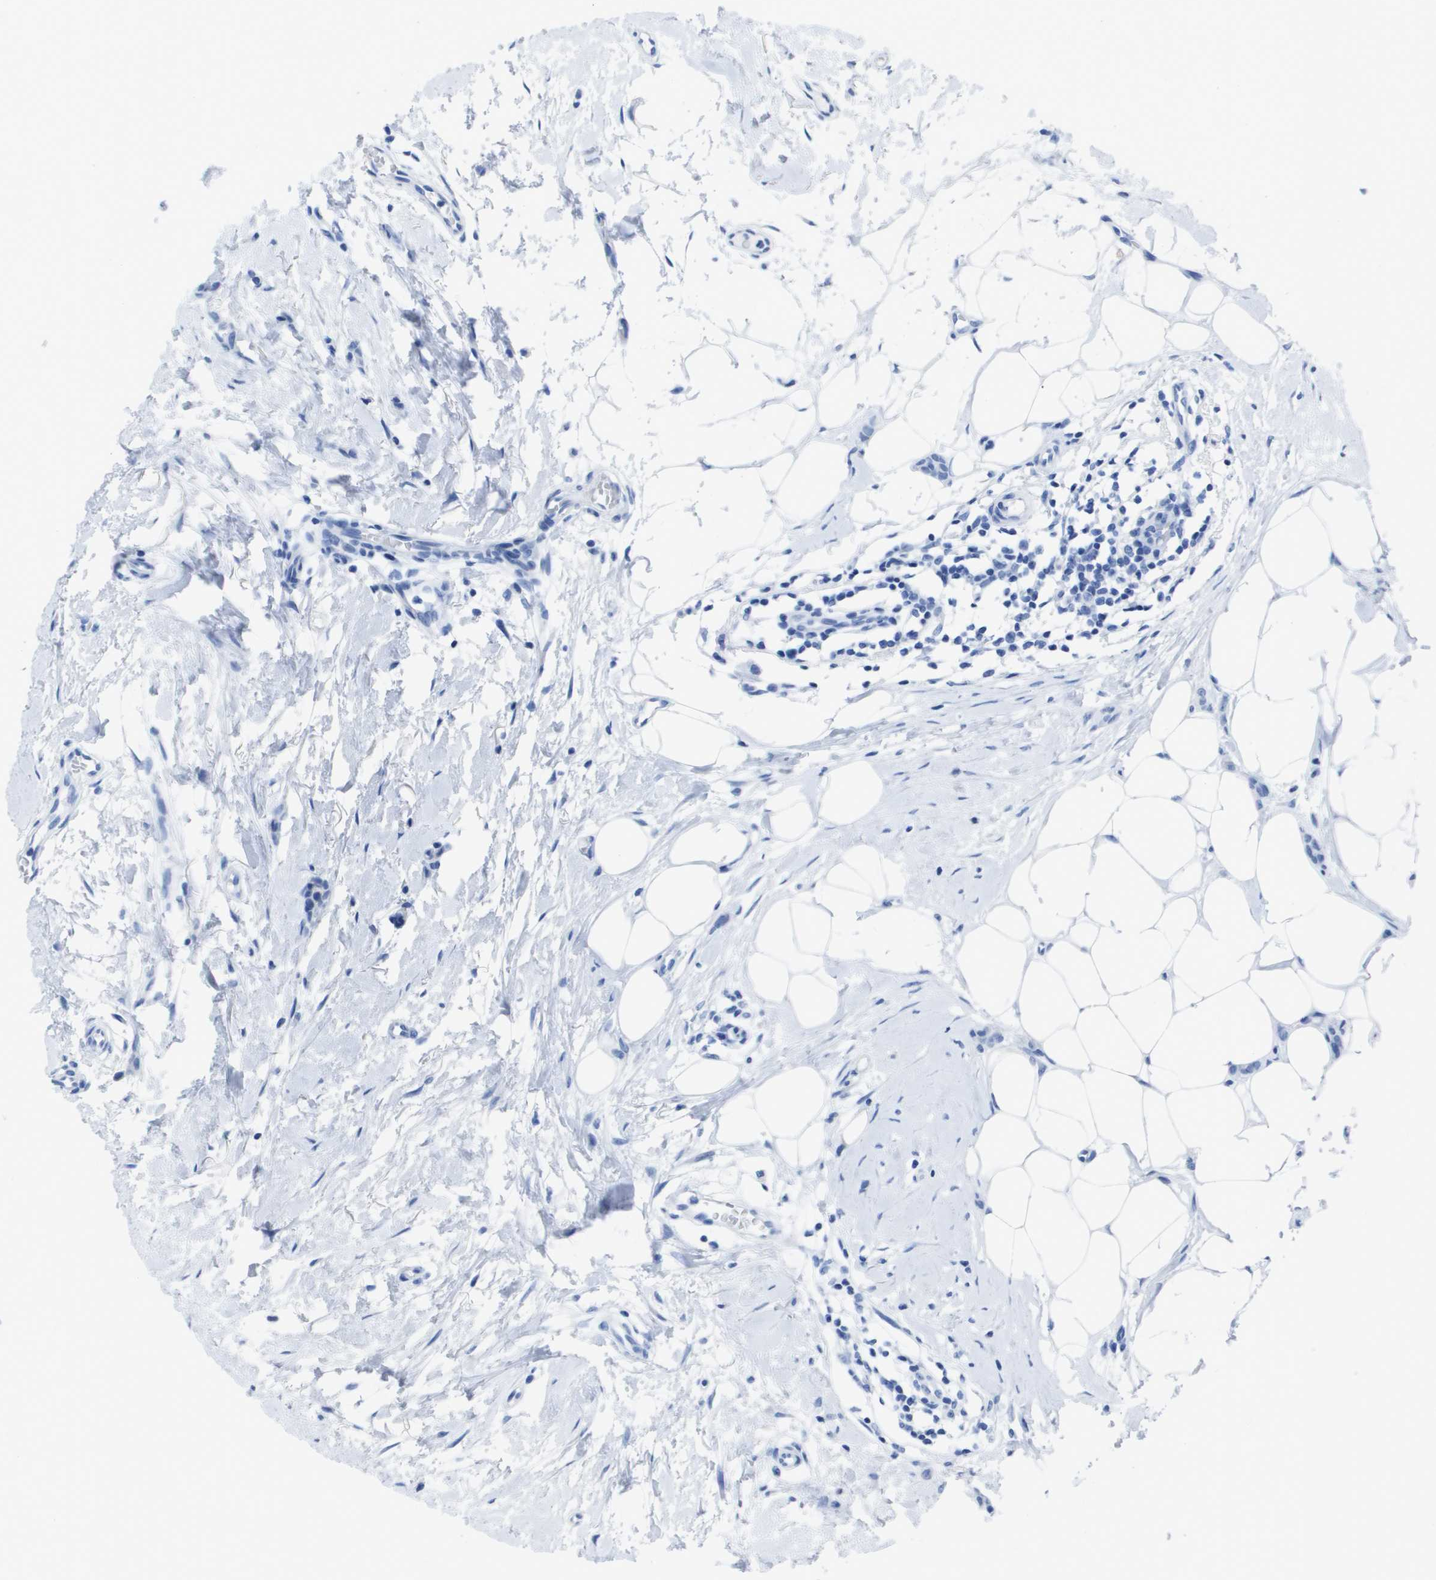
{"staining": {"intensity": "negative", "quantity": "none", "location": "none"}, "tissue": "breast cancer", "cell_type": "Tumor cells", "image_type": "cancer", "snomed": [{"axis": "morphology", "description": "Lobular carcinoma"}, {"axis": "topography", "description": "Skin"}, {"axis": "topography", "description": "Breast"}], "caption": "DAB (3,3'-diaminobenzidine) immunohistochemical staining of breast cancer (lobular carcinoma) displays no significant staining in tumor cells. (Stains: DAB immunohistochemistry with hematoxylin counter stain, Microscopy: brightfield microscopy at high magnification).", "gene": "KCNA3", "patient": {"sex": "female", "age": 46}}